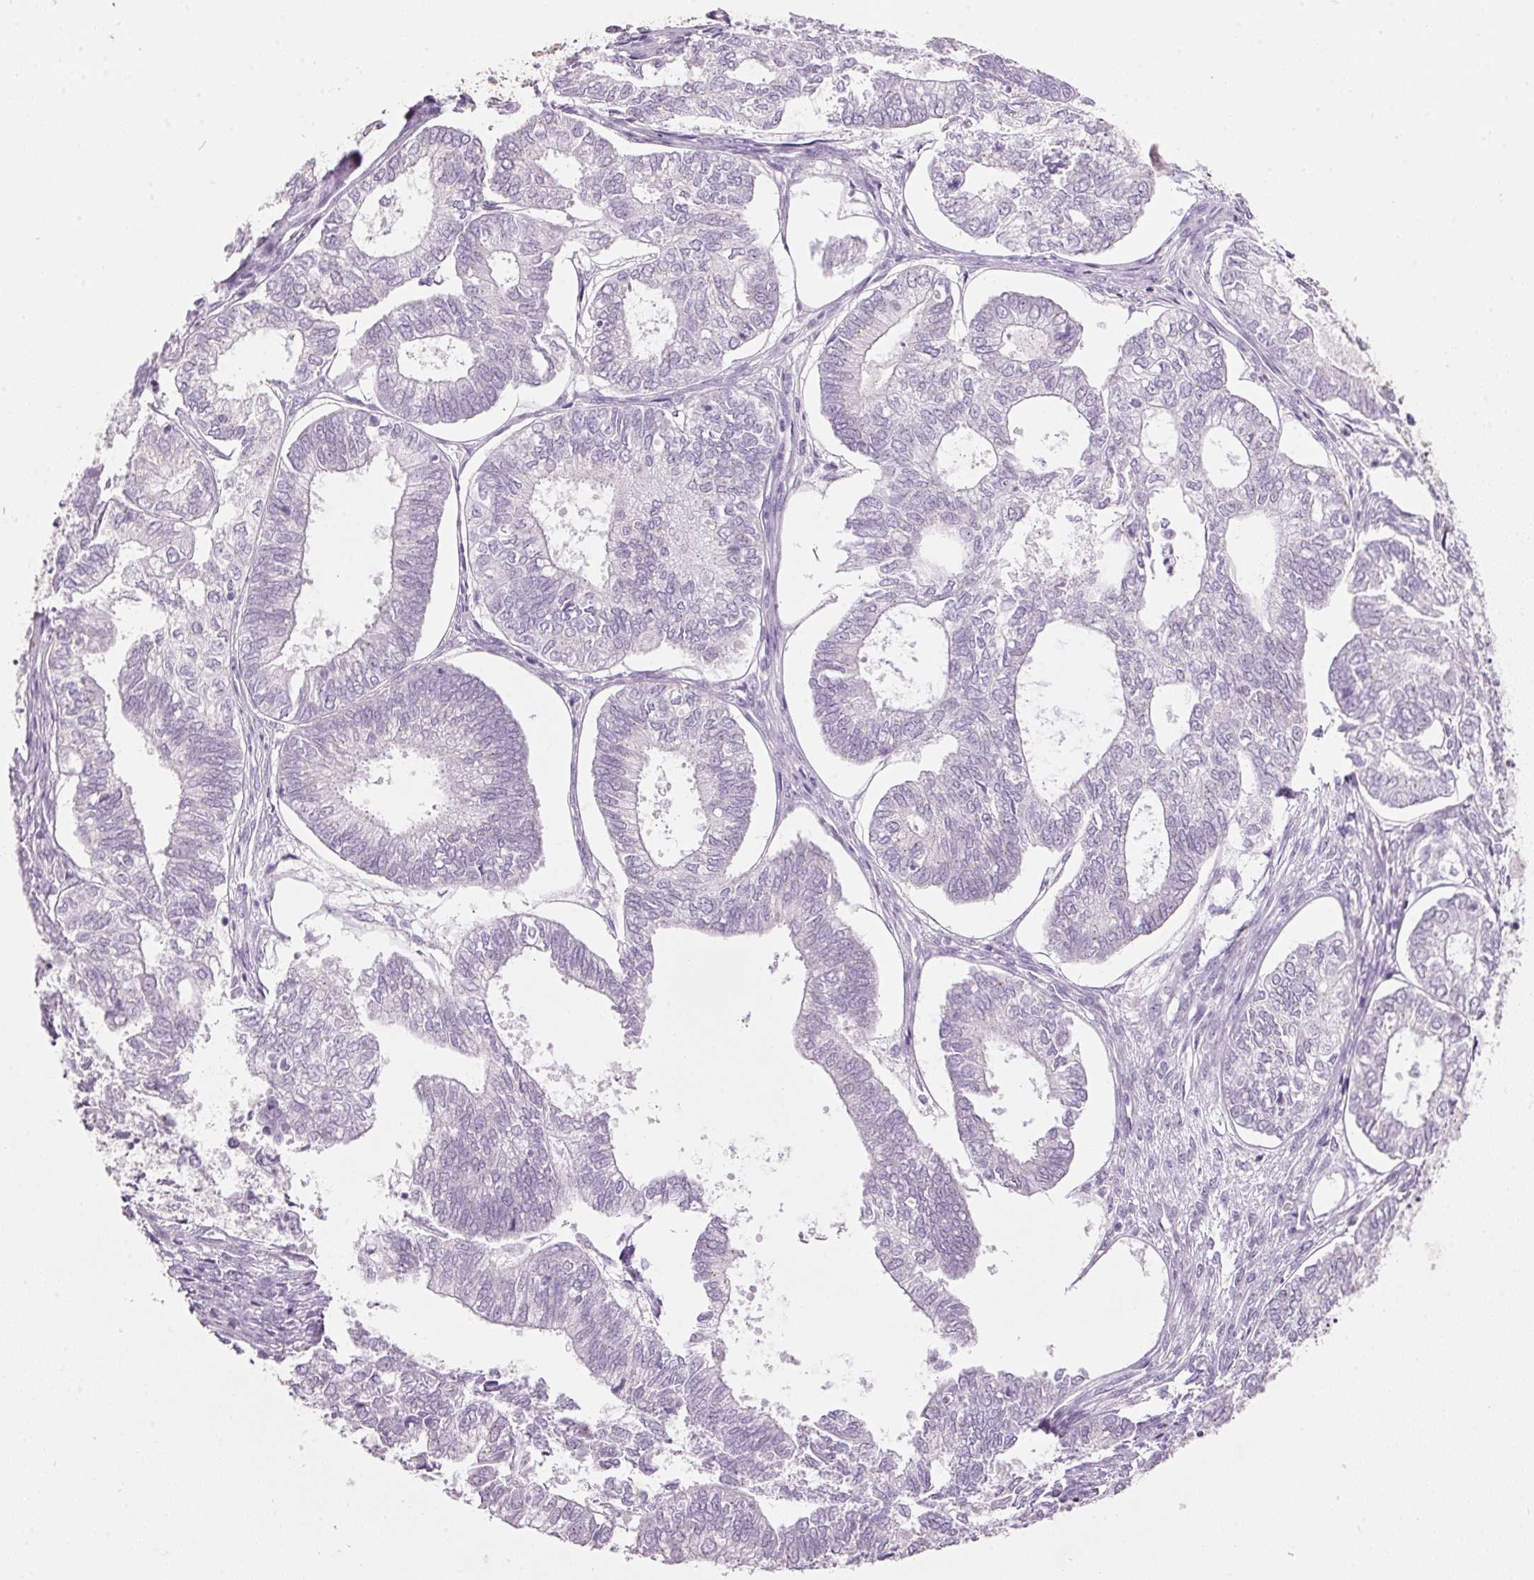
{"staining": {"intensity": "negative", "quantity": "none", "location": "none"}, "tissue": "ovarian cancer", "cell_type": "Tumor cells", "image_type": "cancer", "snomed": [{"axis": "morphology", "description": "Carcinoma, endometroid"}, {"axis": "topography", "description": "Ovary"}], "caption": "Immunohistochemistry (IHC) image of neoplastic tissue: human ovarian cancer (endometroid carcinoma) stained with DAB exhibits no significant protein staining in tumor cells. Brightfield microscopy of IHC stained with DAB (brown) and hematoxylin (blue), captured at high magnification.", "gene": "PPP1R1A", "patient": {"sex": "female", "age": 64}}